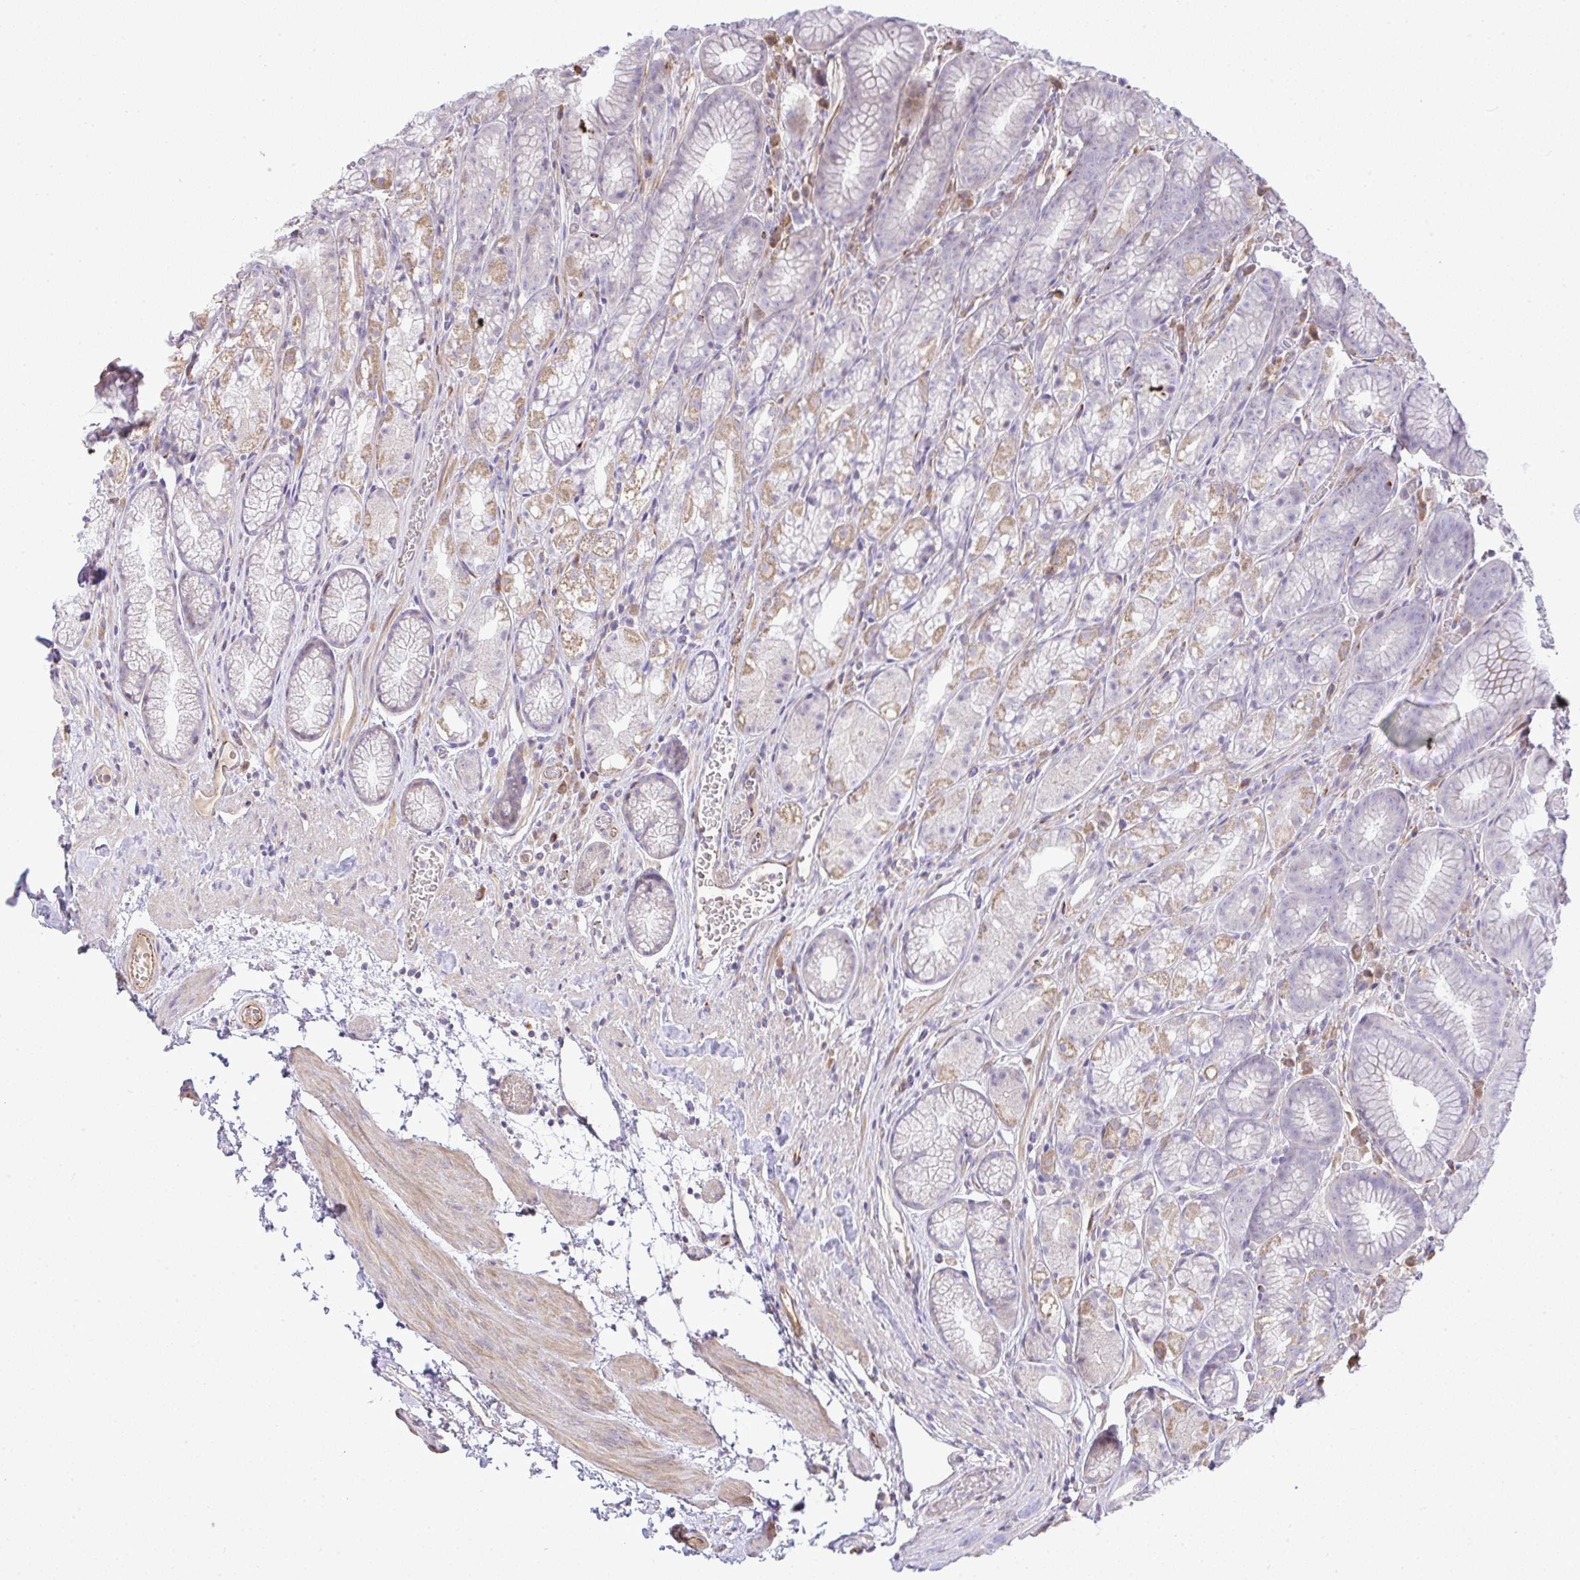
{"staining": {"intensity": "weak", "quantity": "<25%", "location": "cytoplasmic/membranous"}, "tissue": "stomach", "cell_type": "Glandular cells", "image_type": "normal", "snomed": [{"axis": "morphology", "description": "Normal tissue, NOS"}, {"axis": "topography", "description": "Smooth muscle"}, {"axis": "topography", "description": "Stomach"}], "caption": "DAB immunohistochemical staining of normal stomach displays no significant positivity in glandular cells. (DAB (3,3'-diaminobenzidine) IHC visualized using brightfield microscopy, high magnification).", "gene": "GRID2", "patient": {"sex": "male", "age": 70}}